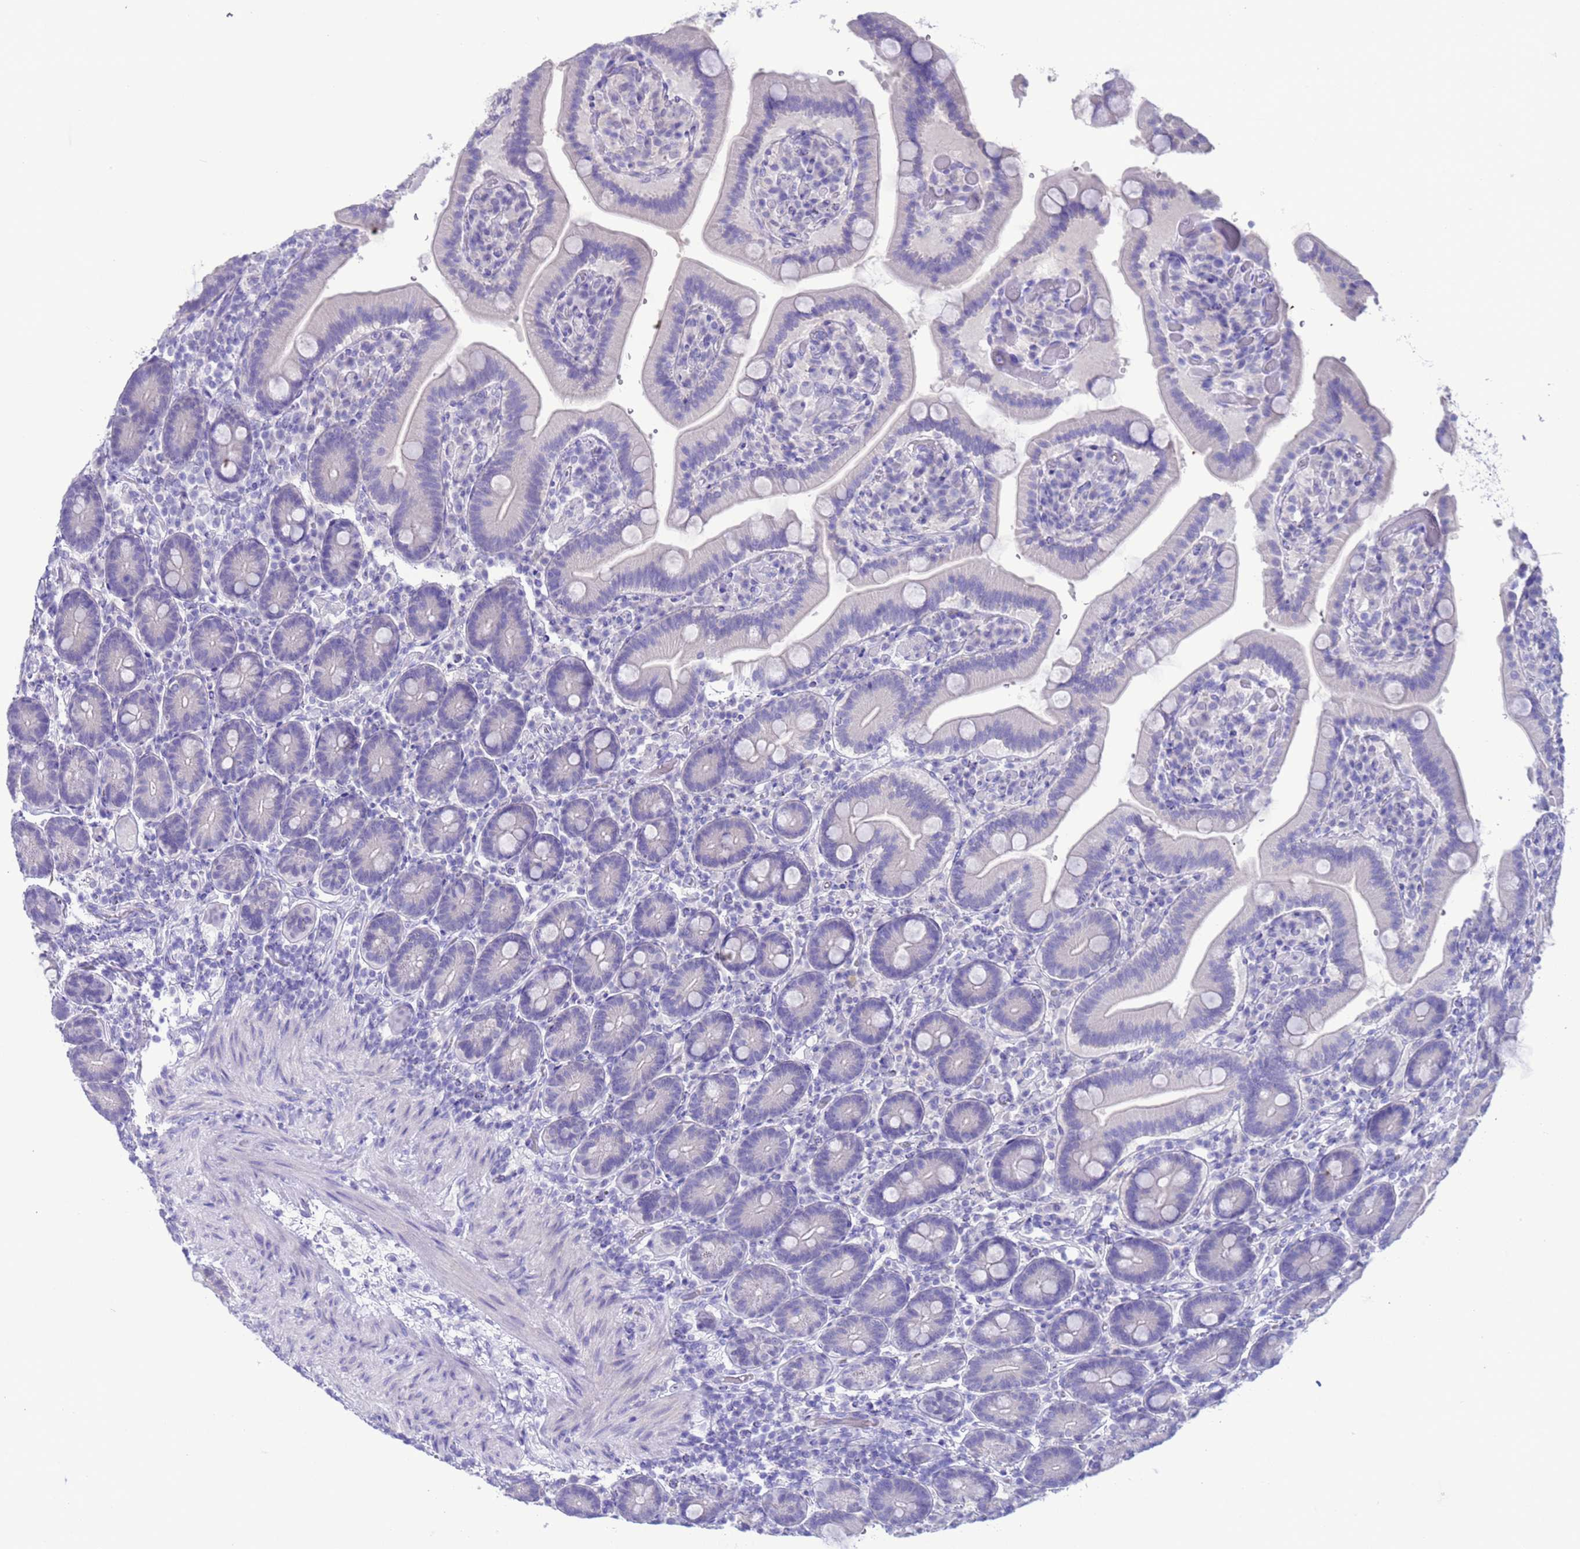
{"staining": {"intensity": "negative", "quantity": "none", "location": "none"}, "tissue": "duodenum", "cell_type": "Glandular cells", "image_type": "normal", "snomed": [{"axis": "morphology", "description": "Normal tissue, NOS"}, {"axis": "topography", "description": "Duodenum"}], "caption": "An IHC photomicrograph of normal duodenum is shown. There is no staining in glandular cells of duodenum.", "gene": "GSTM1", "patient": {"sex": "female", "age": 62}}